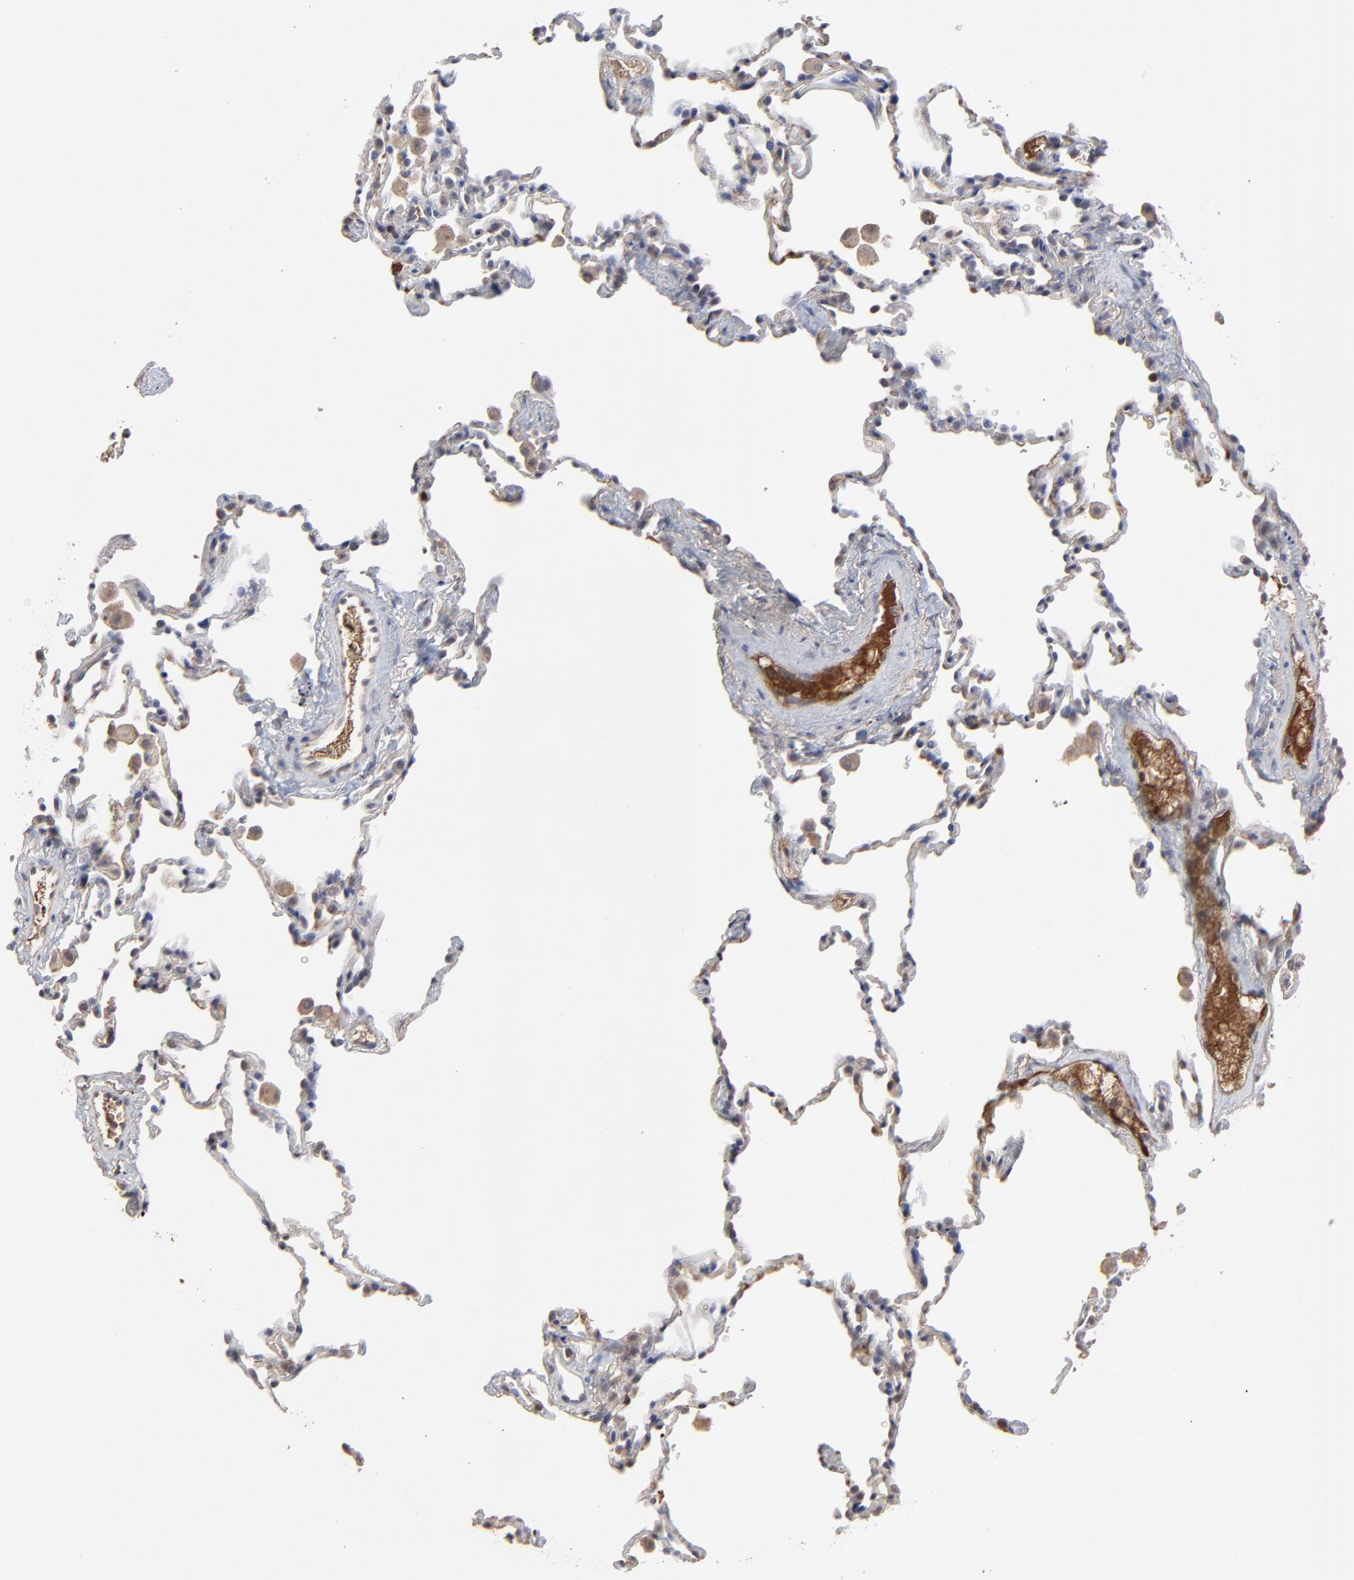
{"staining": {"intensity": "negative", "quantity": "none", "location": "none"}, "tissue": "lung", "cell_type": "Alveolar cells", "image_type": "normal", "snomed": [{"axis": "morphology", "description": "Normal tissue, NOS"}, {"axis": "morphology", "description": "Soft tissue tumor metastatic"}, {"axis": "topography", "description": "Lung"}], "caption": "IHC photomicrograph of benign lung stained for a protein (brown), which reveals no staining in alveolar cells.", "gene": "VPREB3", "patient": {"sex": "male", "age": 59}}